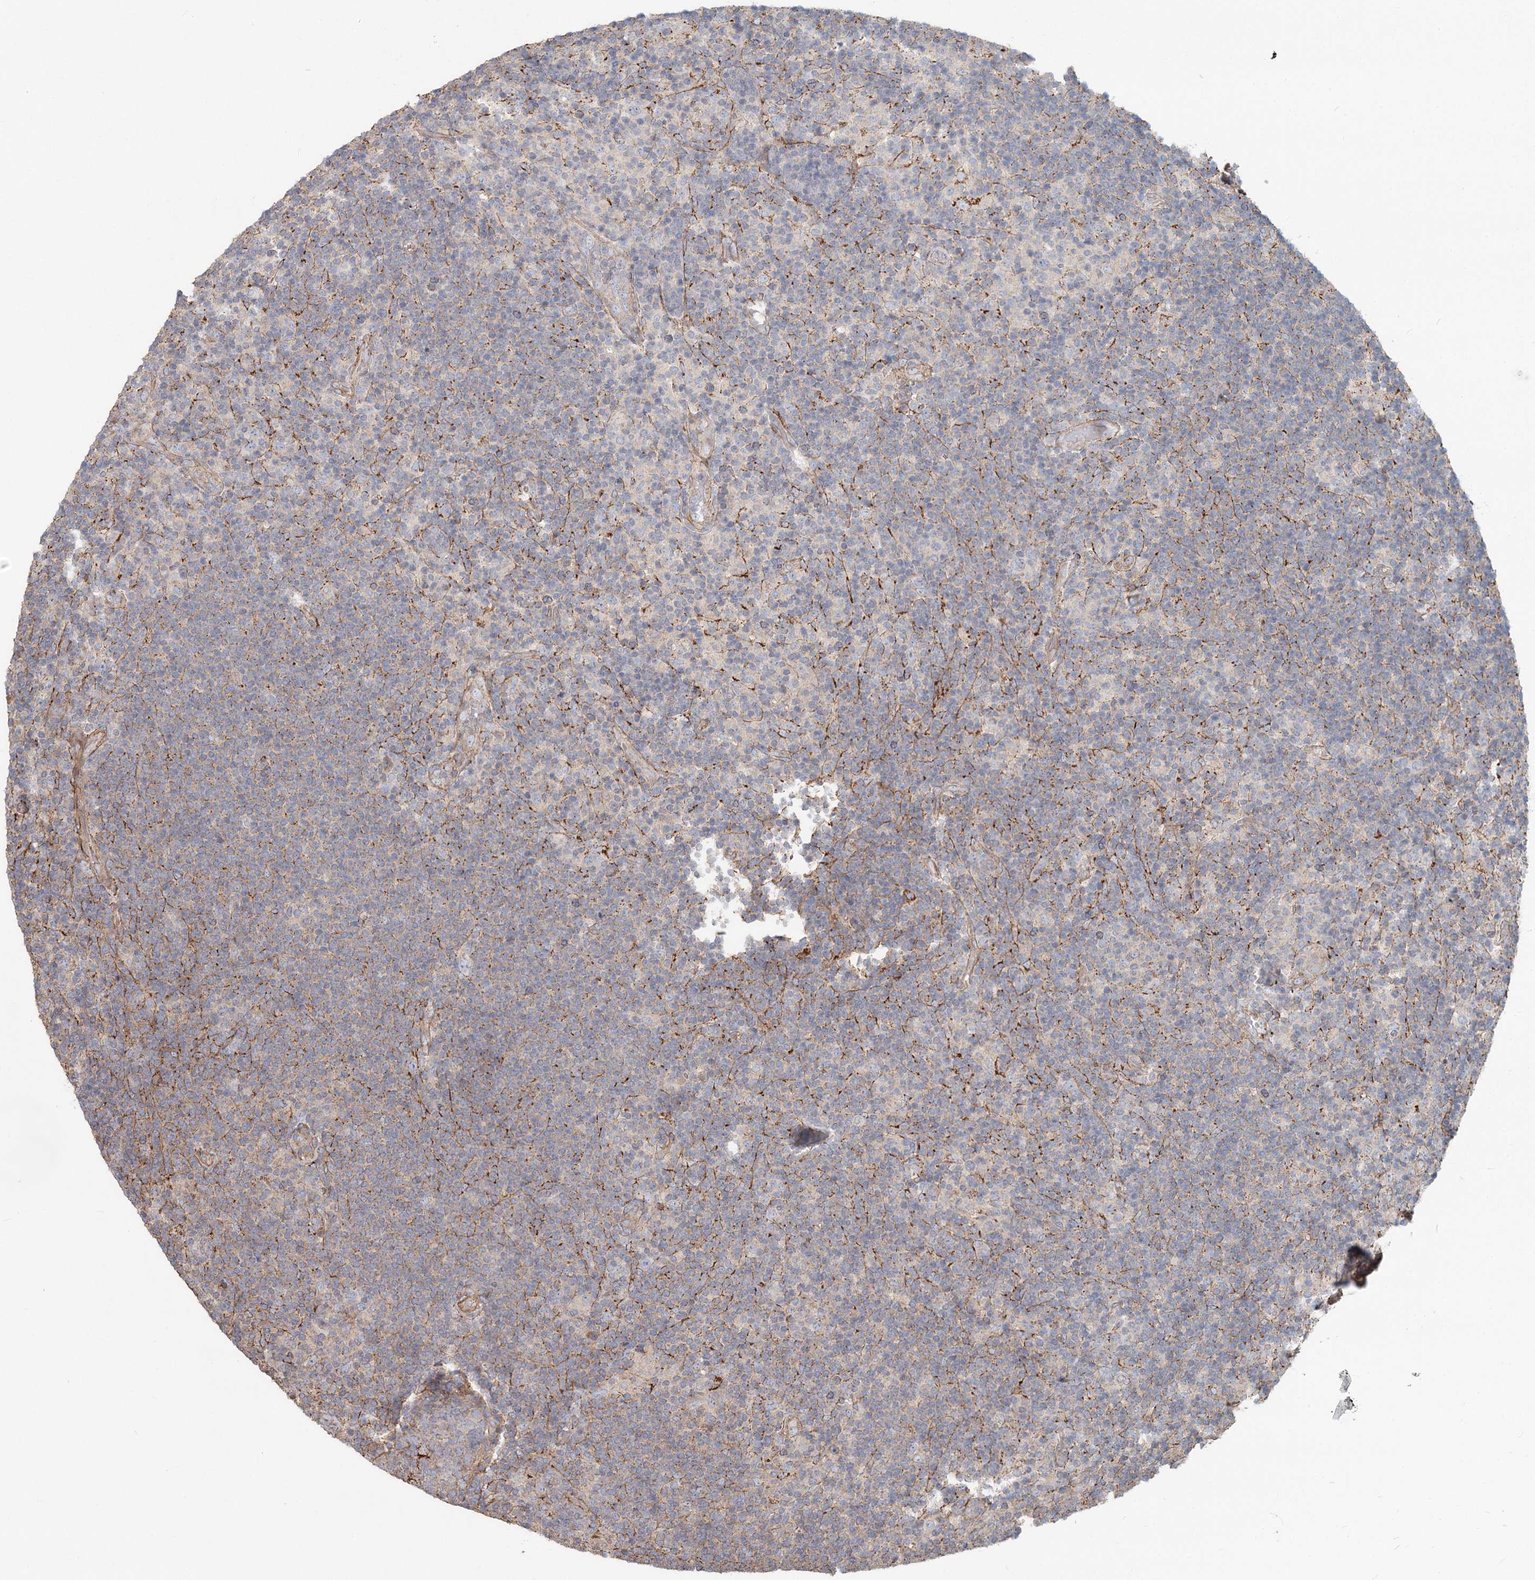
{"staining": {"intensity": "negative", "quantity": "none", "location": "none"}, "tissue": "lymphoma", "cell_type": "Tumor cells", "image_type": "cancer", "snomed": [{"axis": "morphology", "description": "Hodgkin's disease, NOS"}, {"axis": "topography", "description": "Lymph node"}], "caption": "A high-resolution histopathology image shows IHC staining of Hodgkin's disease, which shows no significant staining in tumor cells.", "gene": "DHRS9", "patient": {"sex": "female", "age": 57}}